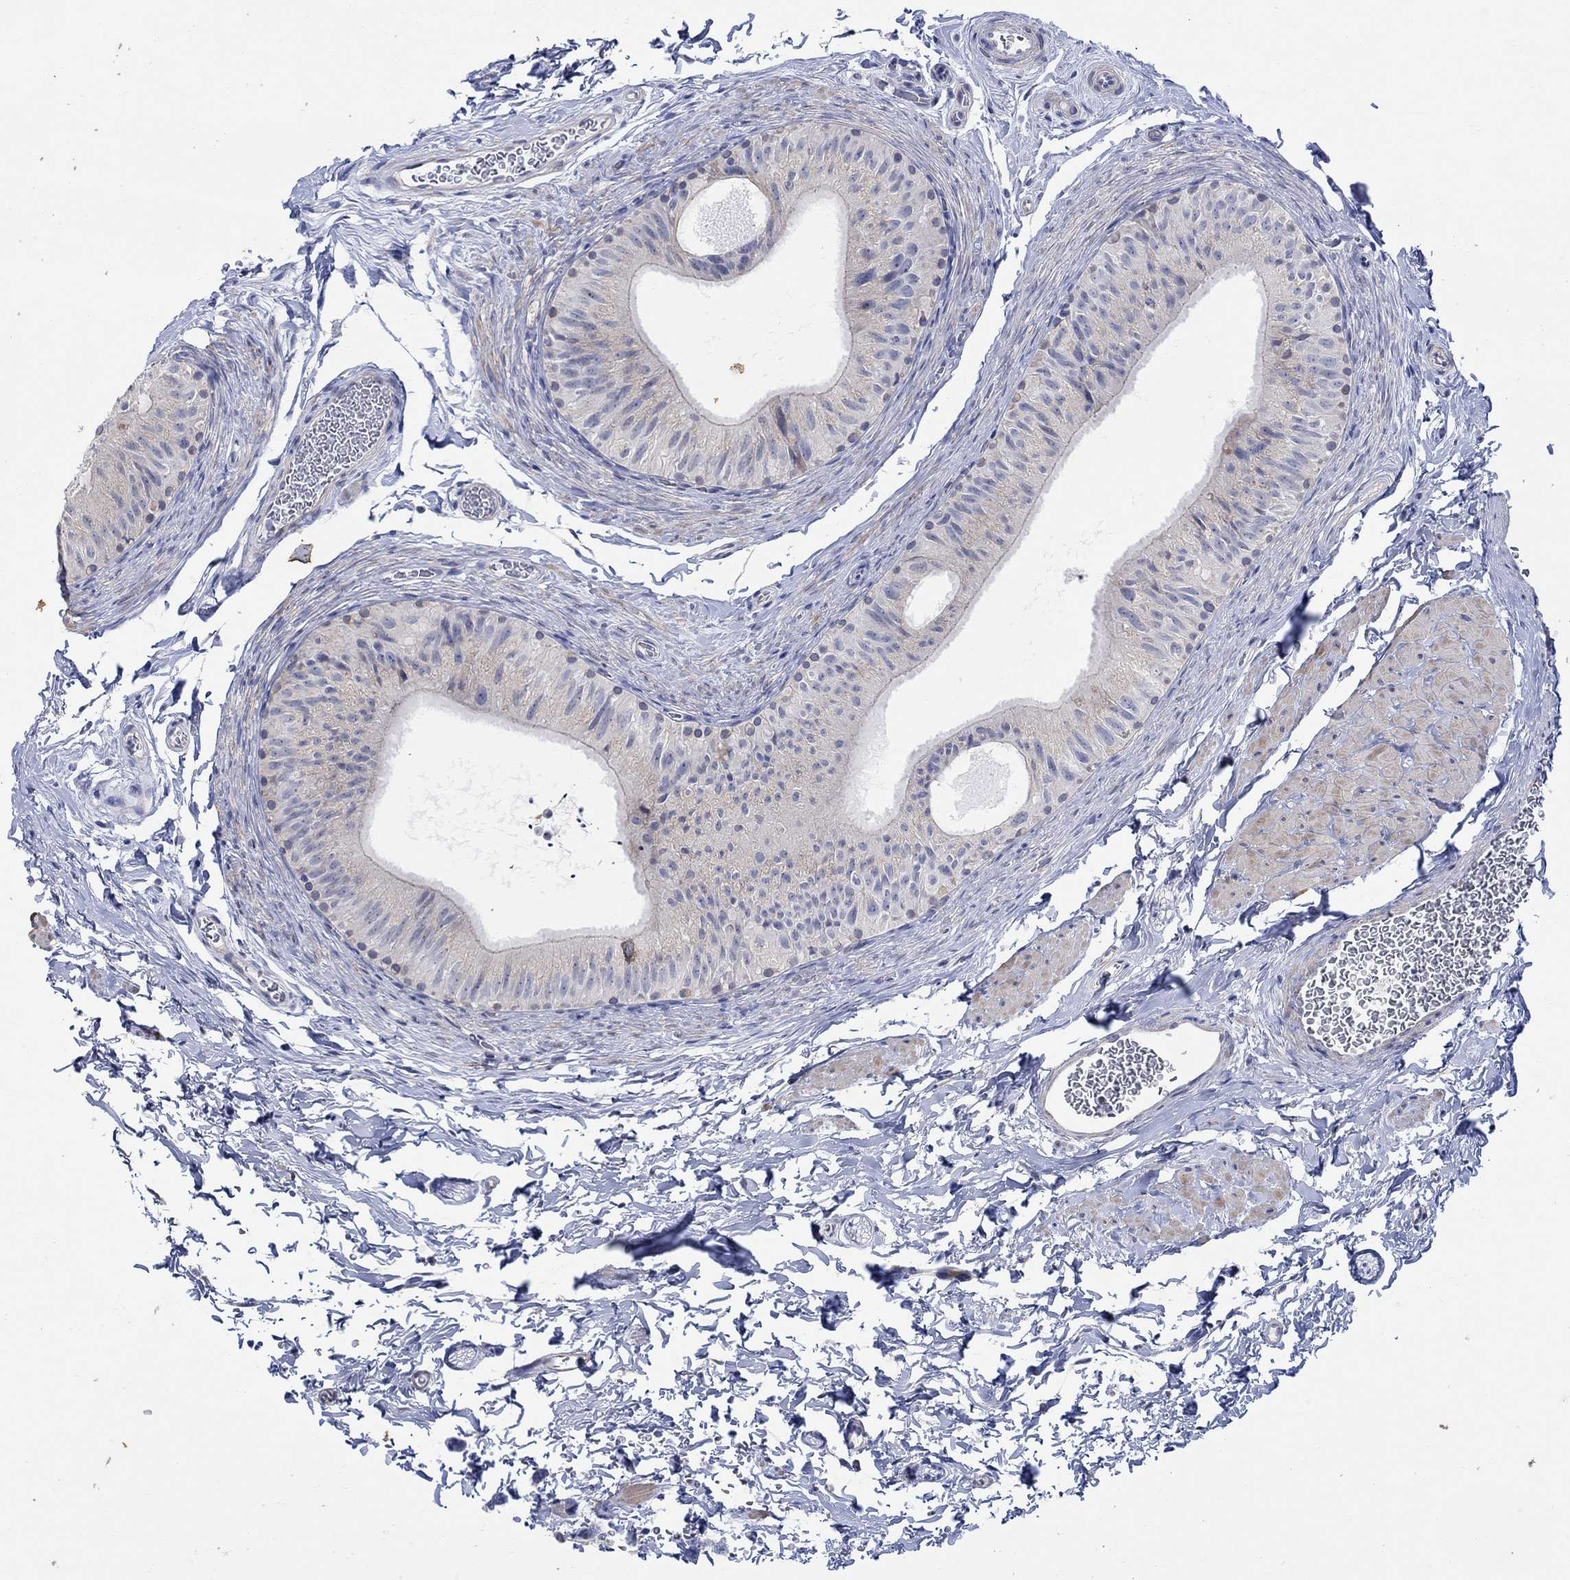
{"staining": {"intensity": "negative", "quantity": "none", "location": "none"}, "tissue": "epididymis", "cell_type": "Glandular cells", "image_type": "normal", "snomed": [{"axis": "morphology", "description": "Normal tissue, NOS"}, {"axis": "topography", "description": "Epididymis, spermatic cord, NOS"}, {"axis": "topography", "description": "Epididymis"}], "caption": "Glandular cells are negative for brown protein staining in normal epididymis. The staining is performed using DAB (3,3'-diaminobenzidine) brown chromogen with nuclei counter-stained in using hematoxylin.", "gene": "KRT222", "patient": {"sex": "male", "age": 31}}